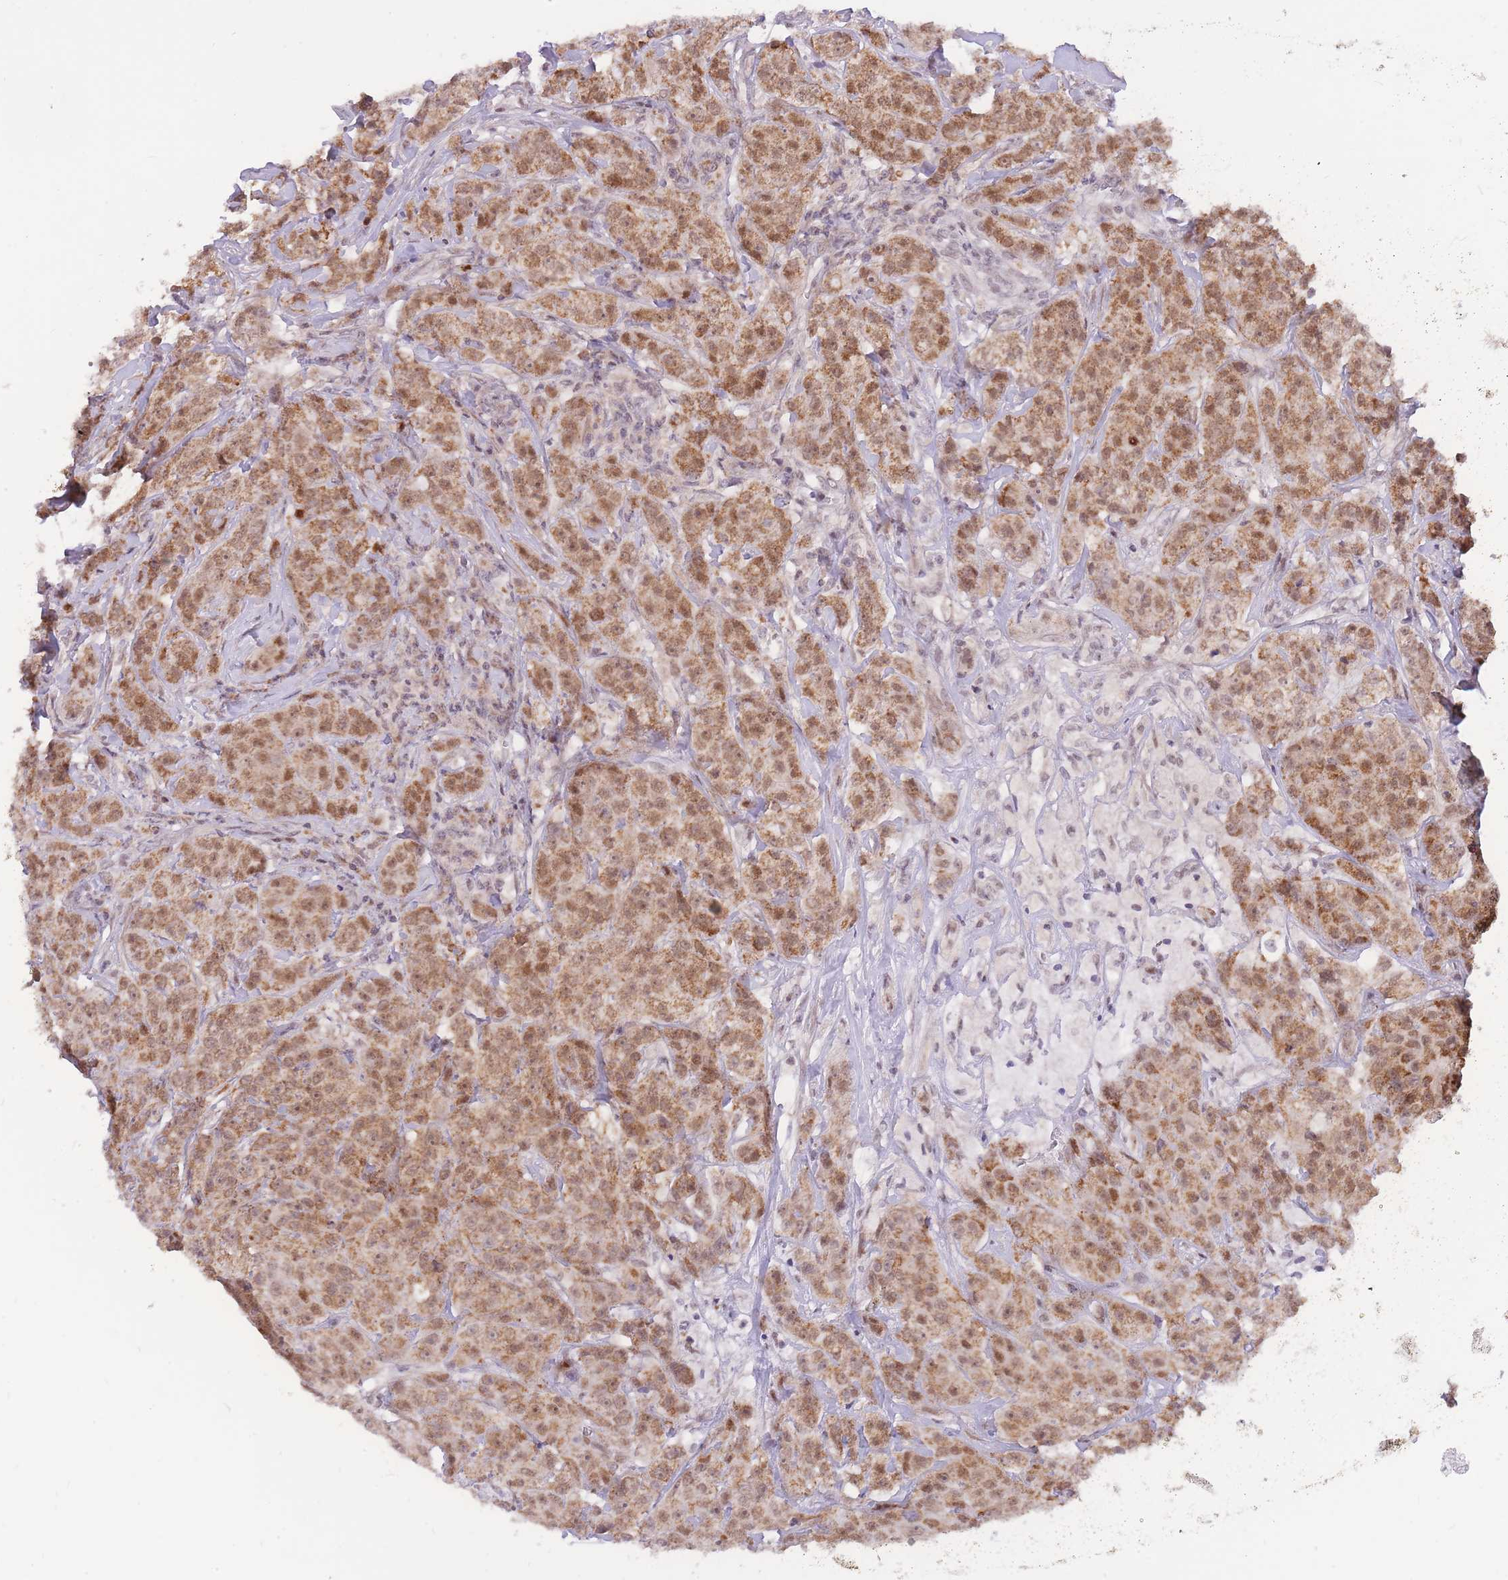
{"staining": {"intensity": "moderate", "quantity": ">75%", "location": "cytoplasmic/membranous,nuclear"}, "tissue": "breast cancer", "cell_type": "Tumor cells", "image_type": "cancer", "snomed": [{"axis": "morphology", "description": "Duct carcinoma"}, {"axis": "topography", "description": "Breast"}], "caption": "This is a photomicrograph of immunohistochemistry staining of breast cancer, which shows moderate positivity in the cytoplasmic/membranous and nuclear of tumor cells.", "gene": "MINDY2", "patient": {"sex": "female", "age": 43}}